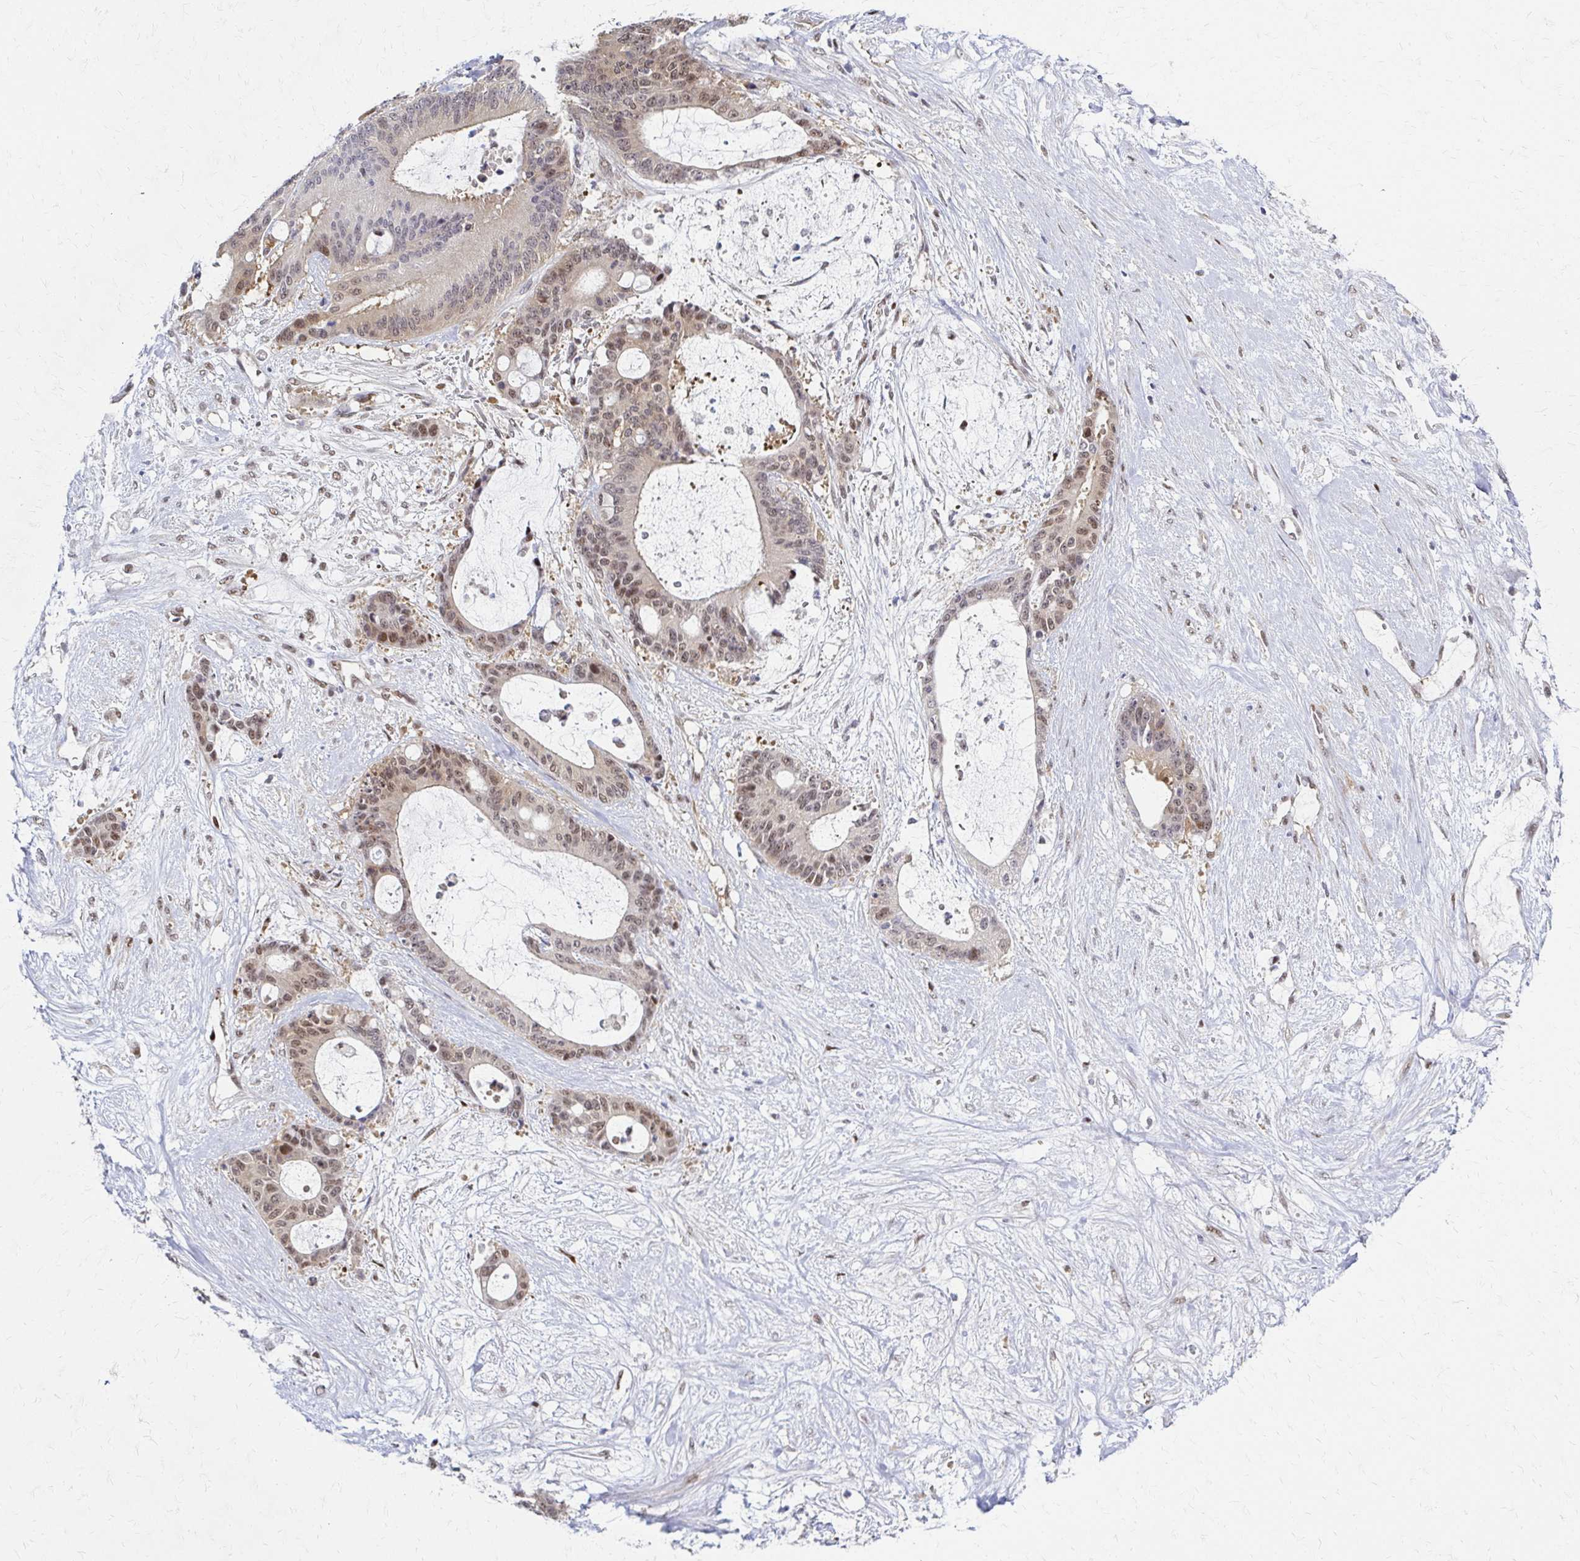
{"staining": {"intensity": "weak", "quantity": "25%-75%", "location": "nuclear"}, "tissue": "liver cancer", "cell_type": "Tumor cells", "image_type": "cancer", "snomed": [{"axis": "morphology", "description": "Normal tissue, NOS"}, {"axis": "morphology", "description": "Cholangiocarcinoma"}, {"axis": "topography", "description": "Liver"}, {"axis": "topography", "description": "Peripheral nerve tissue"}], "caption": "Human liver cancer stained for a protein (brown) displays weak nuclear positive positivity in about 25%-75% of tumor cells.", "gene": "PSMD7", "patient": {"sex": "female", "age": 73}}